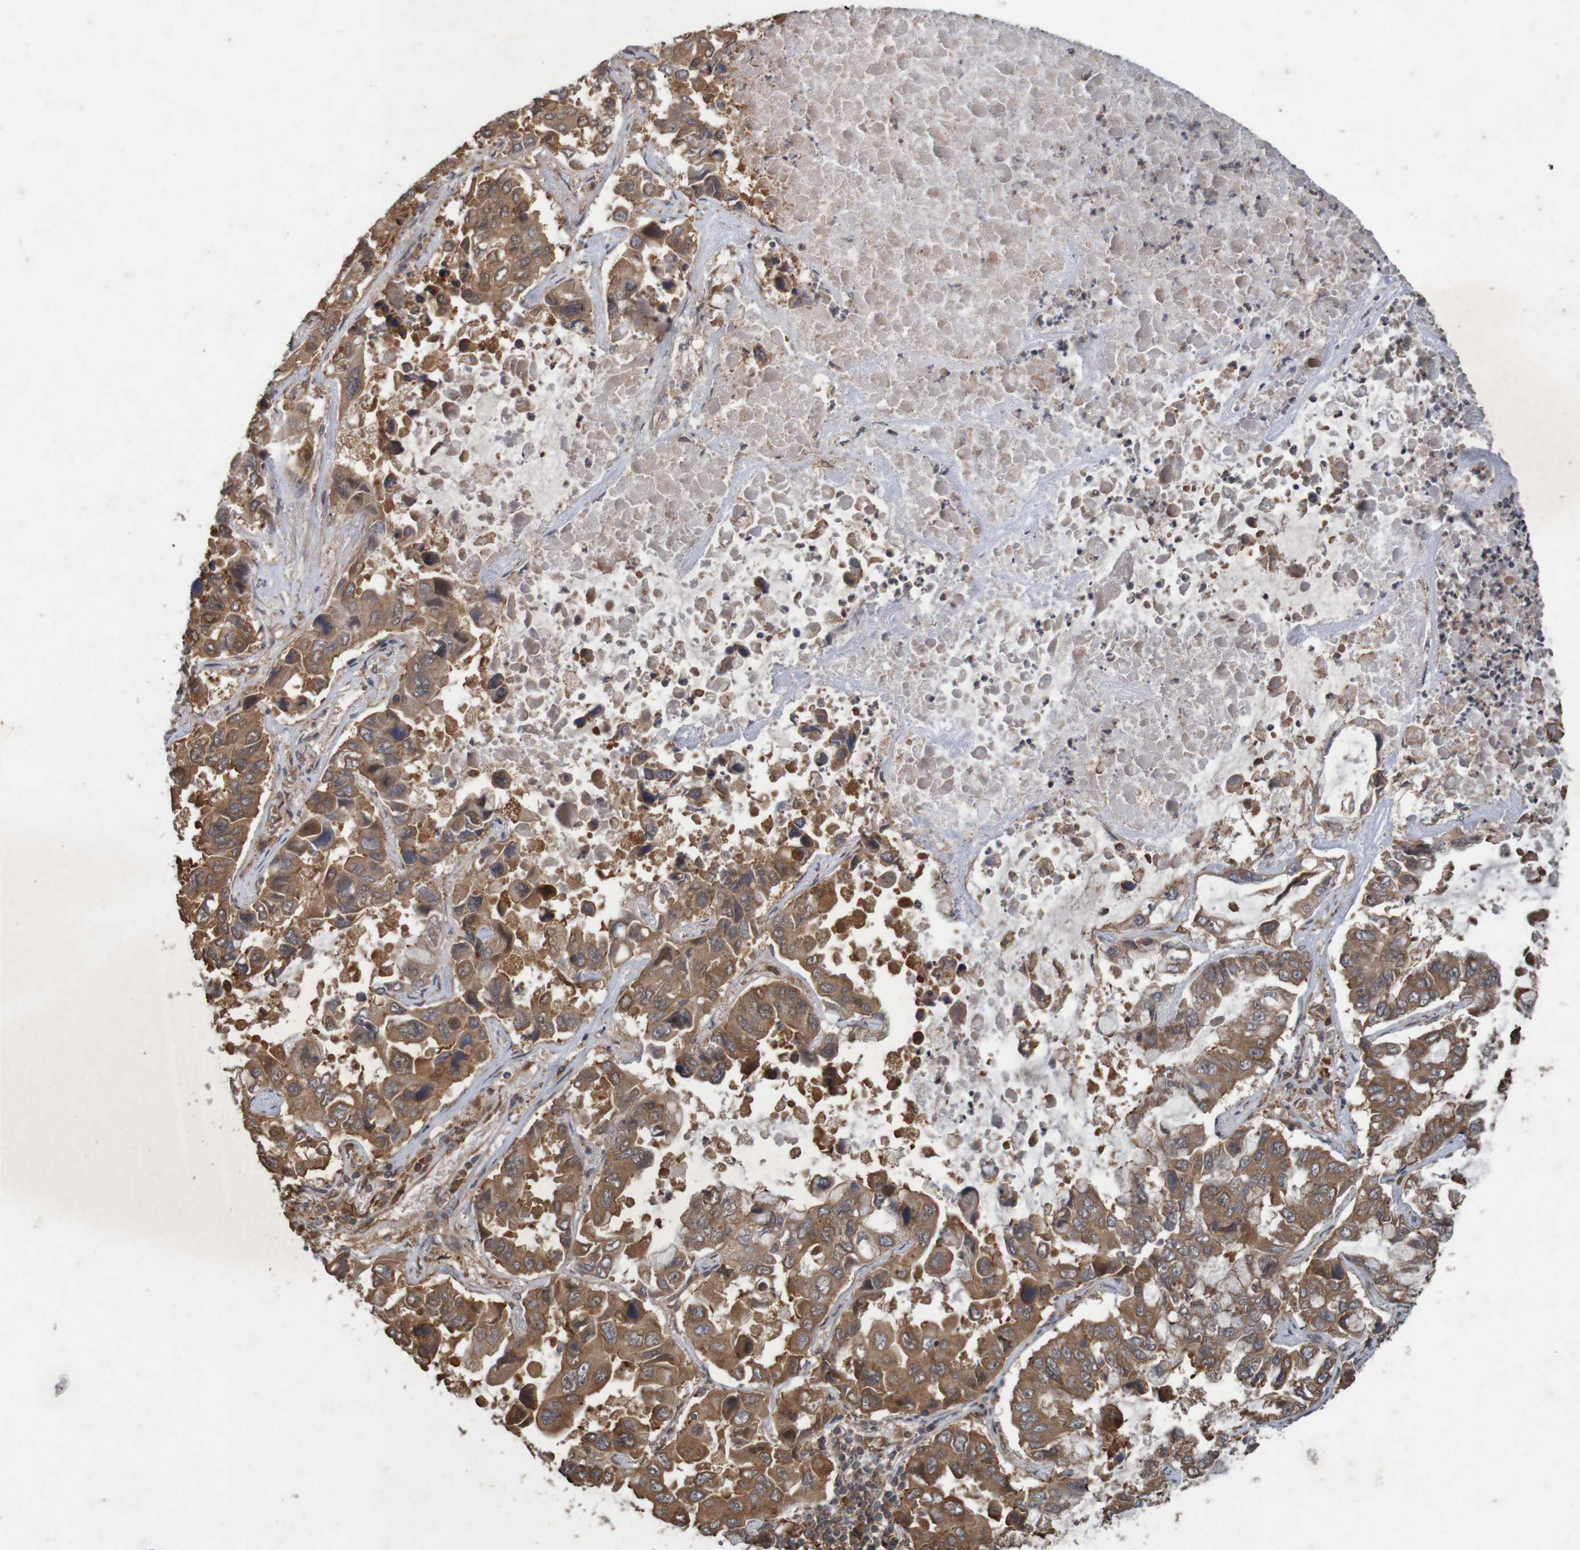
{"staining": {"intensity": "moderate", "quantity": ">75%", "location": "cytoplasmic/membranous"}, "tissue": "lung cancer", "cell_type": "Tumor cells", "image_type": "cancer", "snomed": [{"axis": "morphology", "description": "Adenocarcinoma, NOS"}, {"axis": "topography", "description": "Lung"}], "caption": "Tumor cells demonstrate moderate cytoplasmic/membranous staining in approximately >75% of cells in adenocarcinoma (lung).", "gene": "ARHGEF11", "patient": {"sex": "male", "age": 64}}